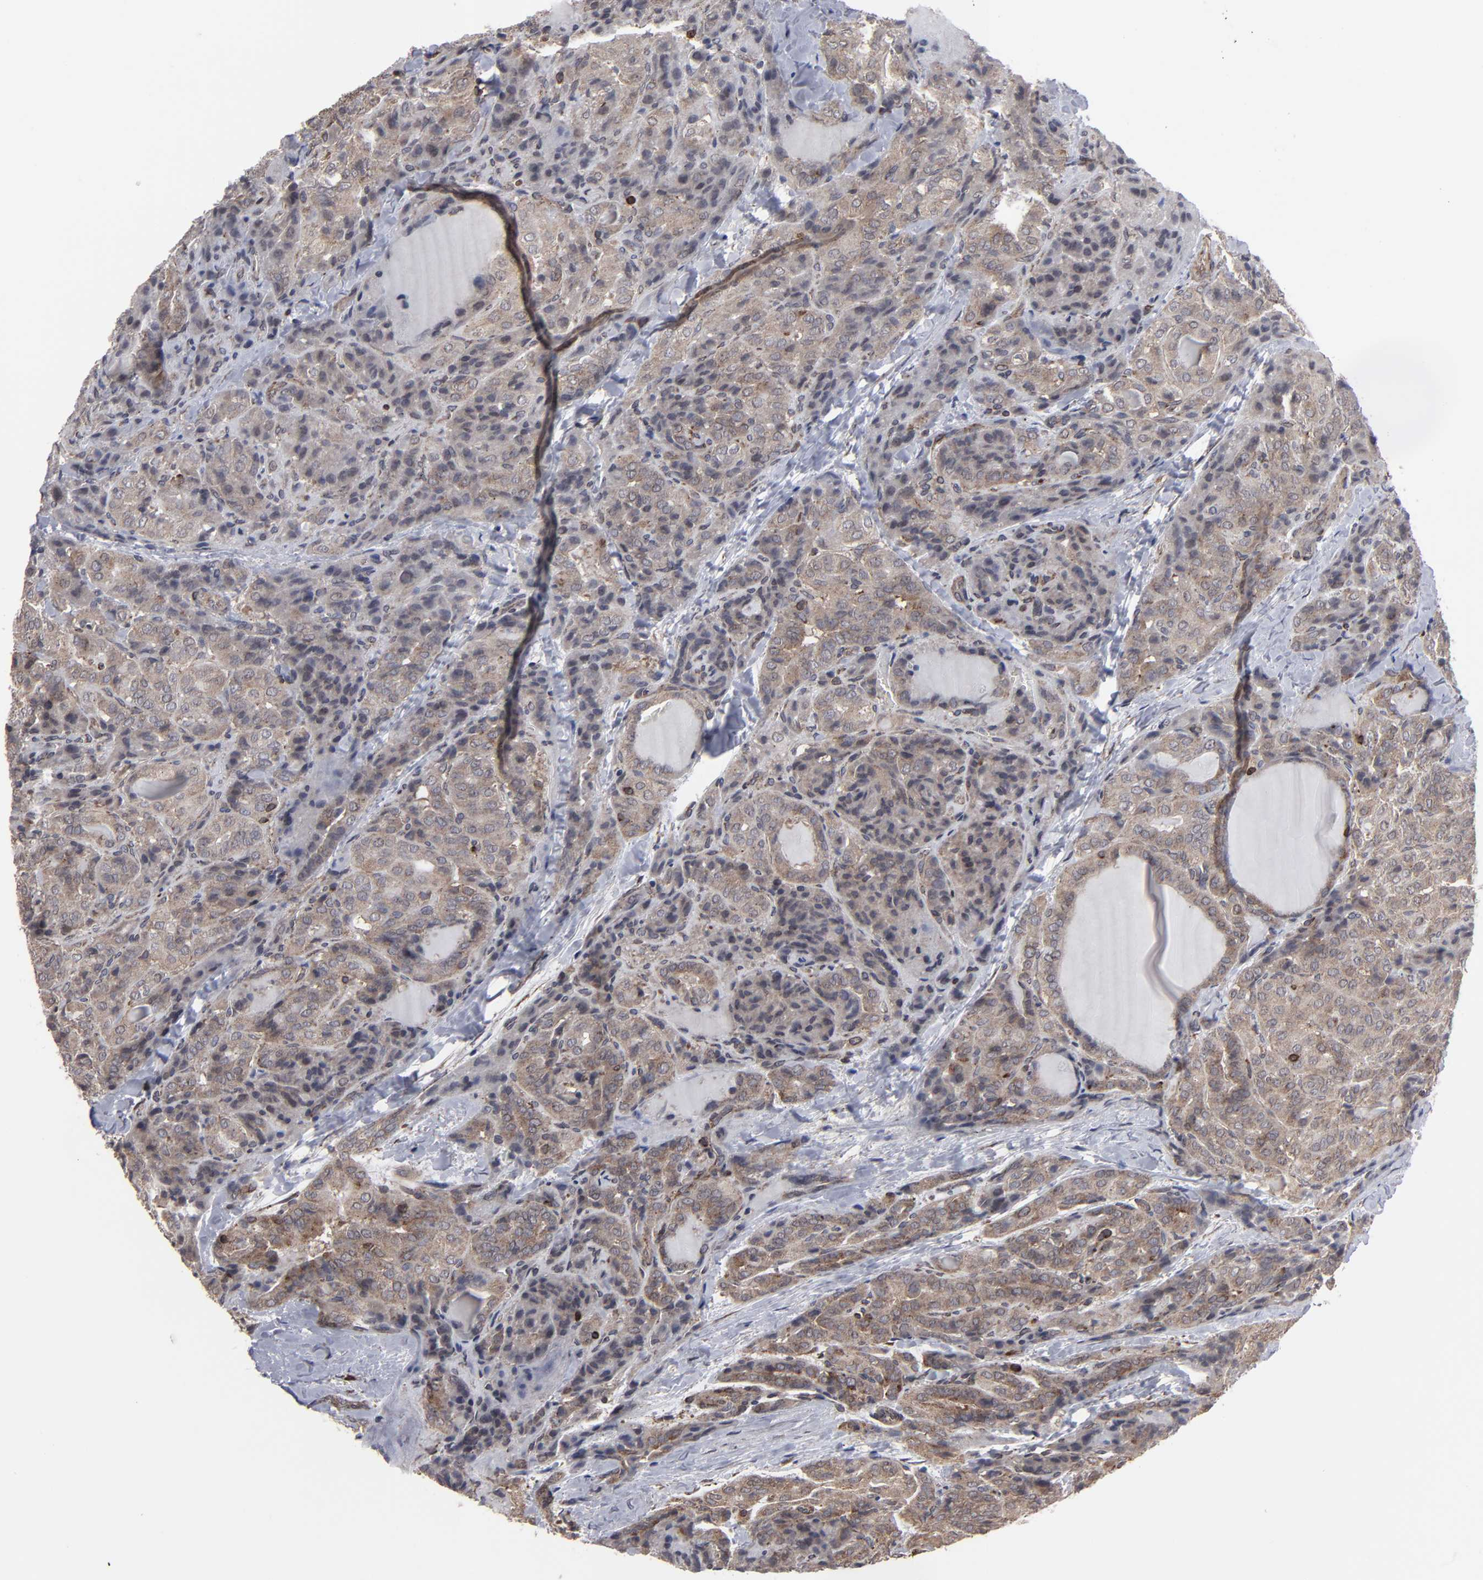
{"staining": {"intensity": "moderate", "quantity": ">75%", "location": "cytoplasmic/membranous"}, "tissue": "thyroid cancer", "cell_type": "Tumor cells", "image_type": "cancer", "snomed": [{"axis": "morphology", "description": "Papillary adenocarcinoma, NOS"}, {"axis": "topography", "description": "Thyroid gland"}], "caption": "Protein staining displays moderate cytoplasmic/membranous positivity in approximately >75% of tumor cells in thyroid cancer. (IHC, brightfield microscopy, high magnification).", "gene": "KIAA2026", "patient": {"sex": "female", "age": 71}}